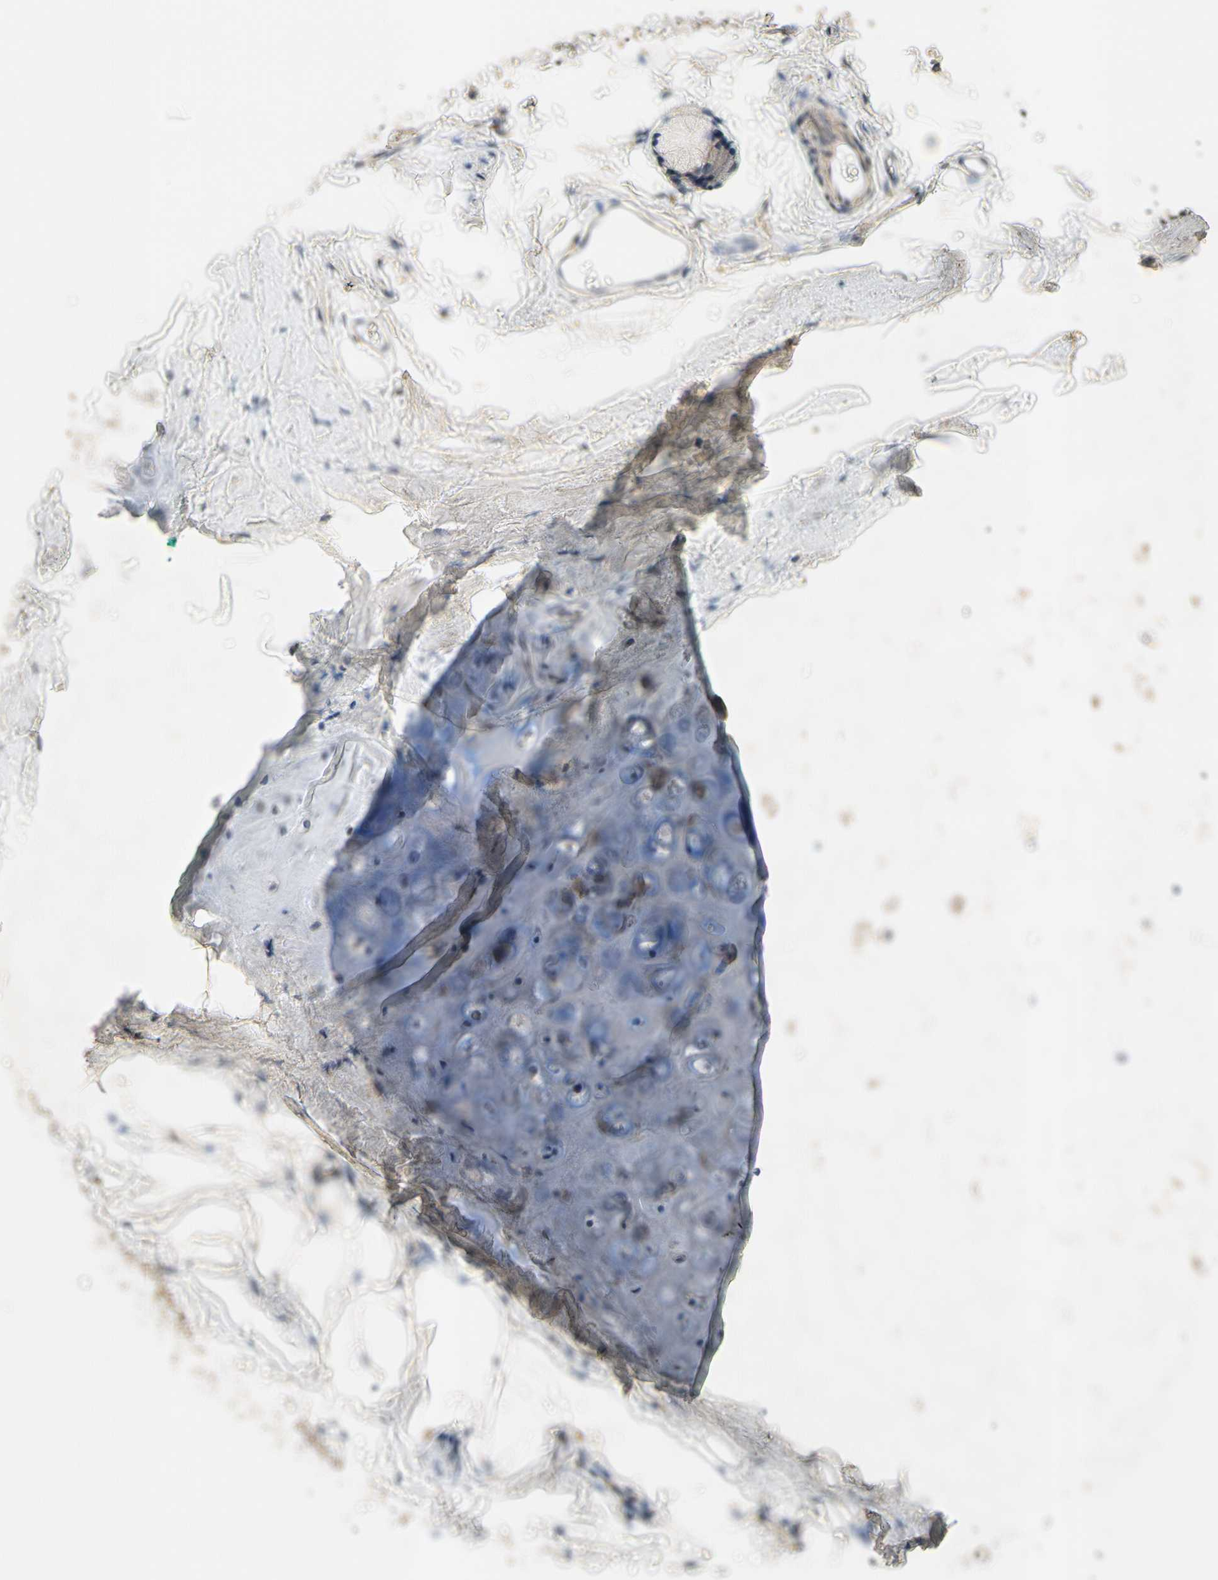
{"staining": {"intensity": "weak", "quantity": ">75%", "location": "cytoplasmic/membranous"}, "tissue": "adipose tissue", "cell_type": "Adipocytes", "image_type": "normal", "snomed": [{"axis": "morphology", "description": "Normal tissue, NOS"}, {"axis": "topography", "description": "Cartilage tissue"}, {"axis": "topography", "description": "Bronchus"}], "caption": "The immunohistochemical stain shows weak cytoplasmic/membranous expression in adipocytes of unremarkable adipose tissue.", "gene": "SIGLEC5", "patient": {"sex": "female", "age": 73}}